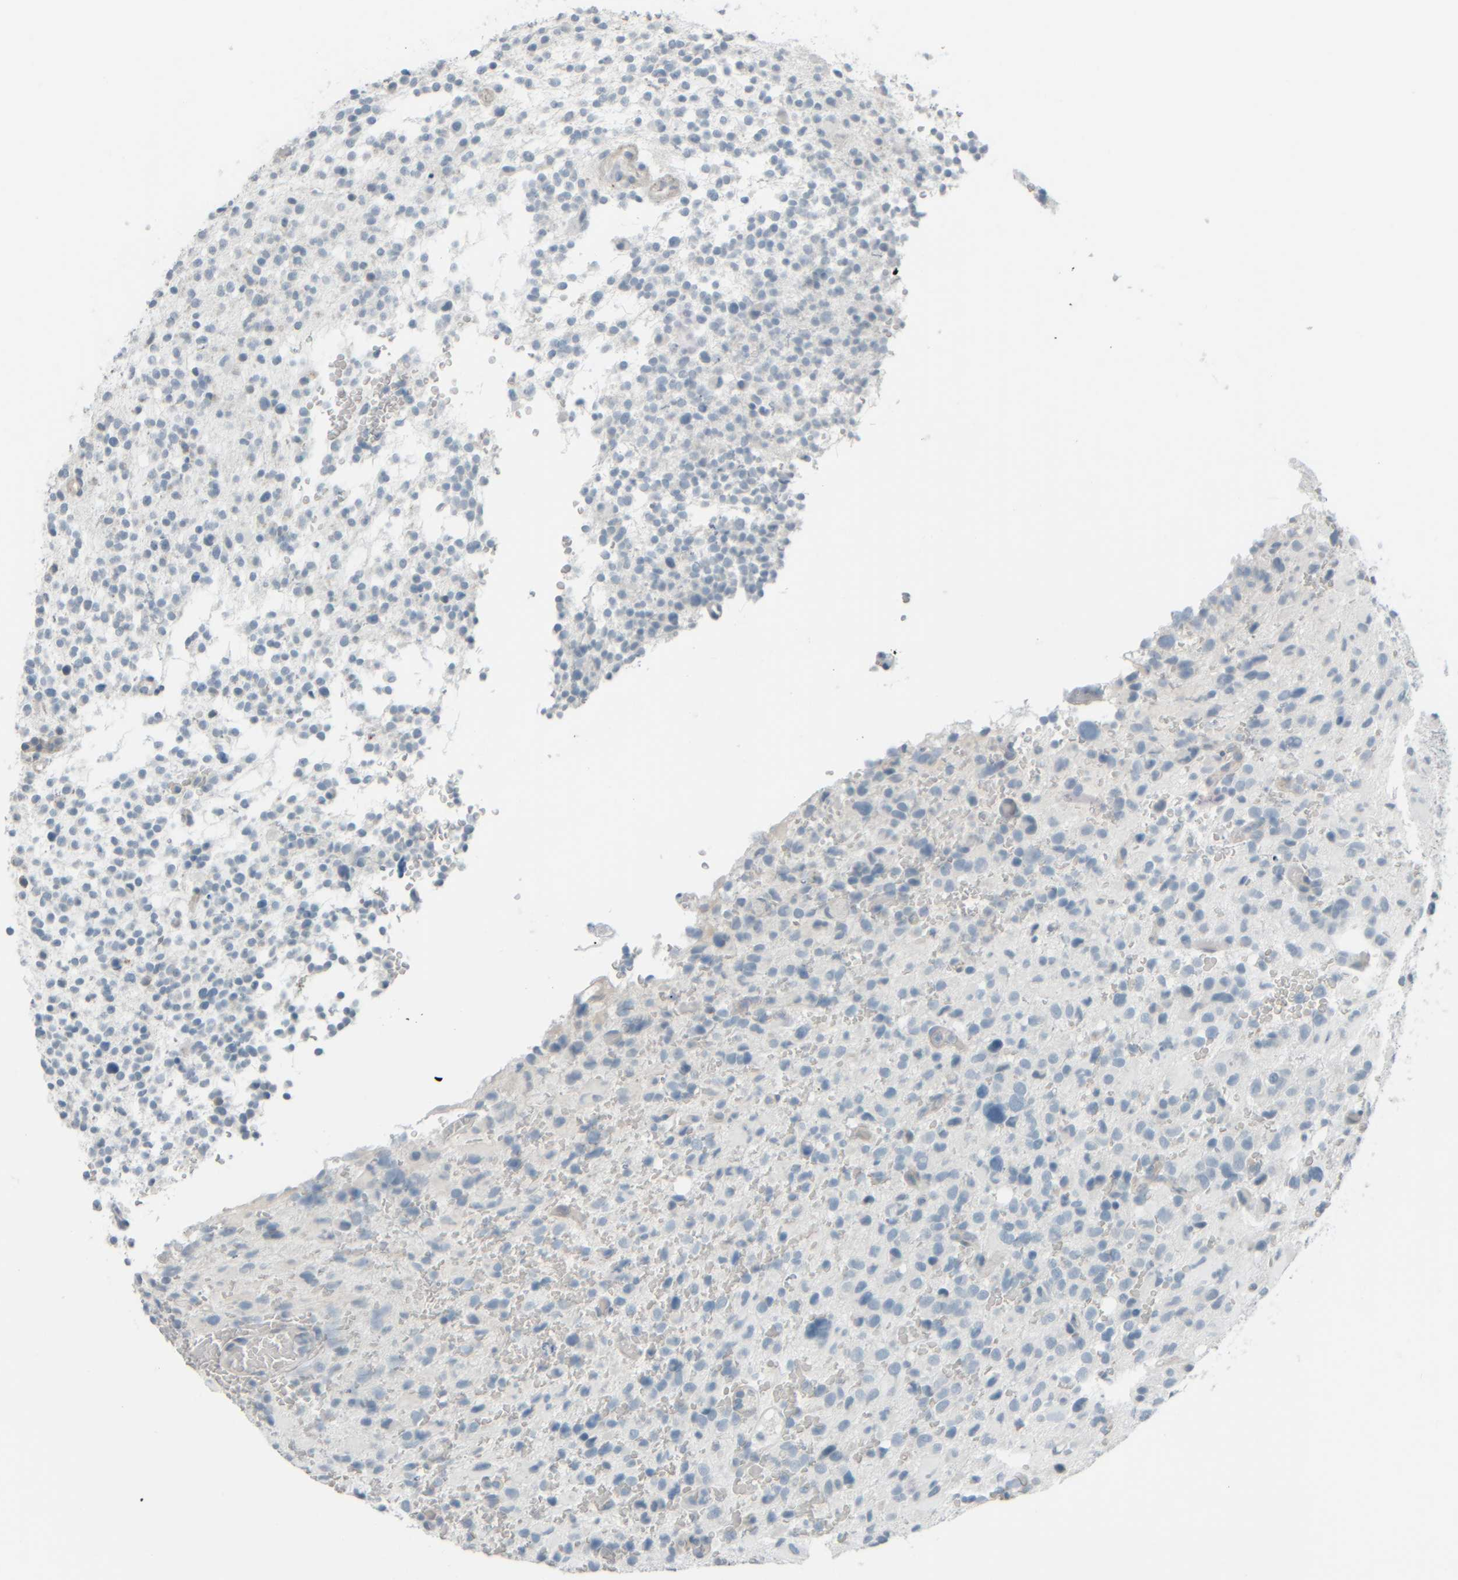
{"staining": {"intensity": "negative", "quantity": "none", "location": "none"}, "tissue": "glioma", "cell_type": "Tumor cells", "image_type": "cancer", "snomed": [{"axis": "morphology", "description": "Glioma, malignant, High grade"}, {"axis": "topography", "description": "Brain"}], "caption": "Human glioma stained for a protein using IHC shows no positivity in tumor cells.", "gene": "TPSAB1", "patient": {"sex": "male", "age": 48}}